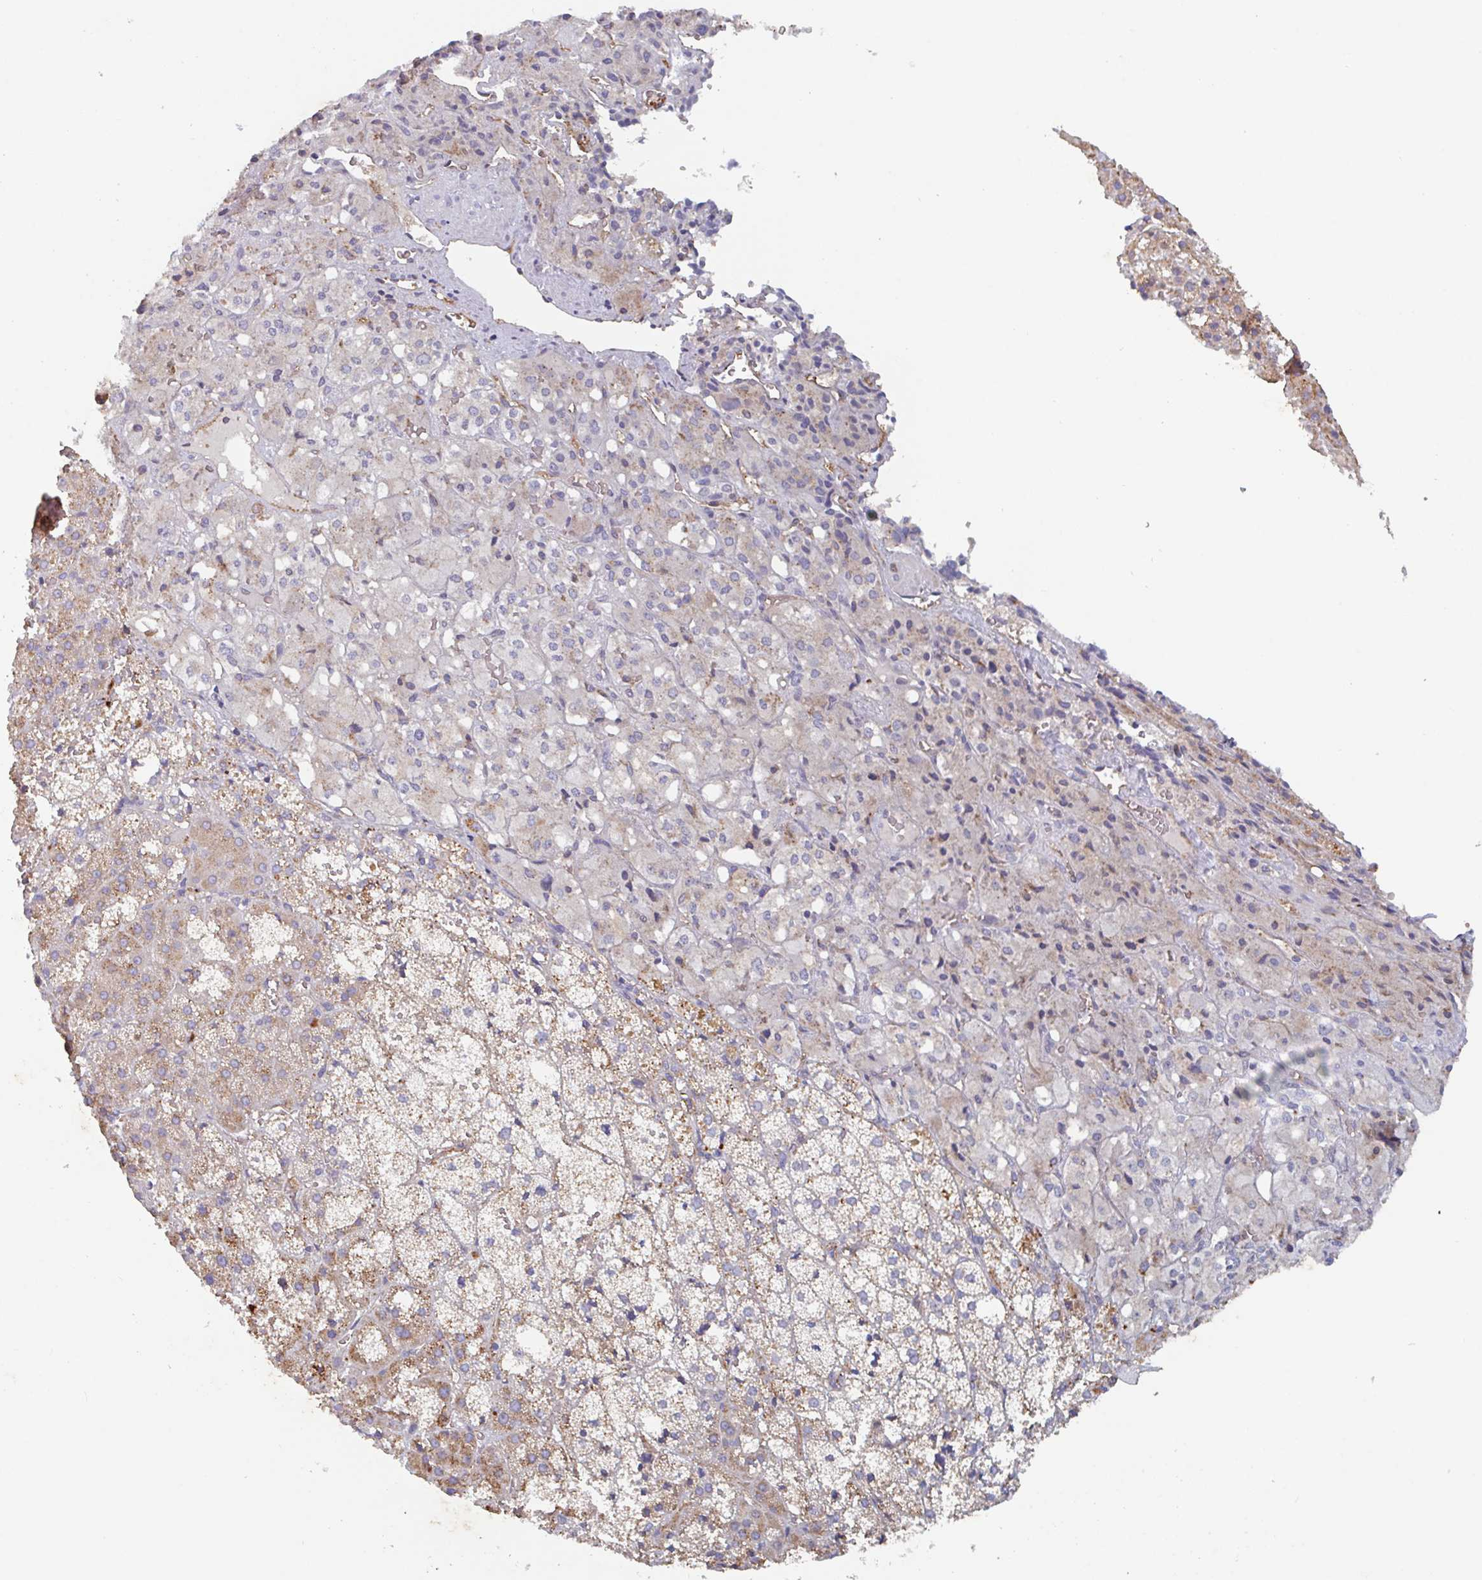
{"staining": {"intensity": "moderate", "quantity": "25%-75%", "location": "cytoplasmic/membranous"}, "tissue": "adrenal gland", "cell_type": "Glandular cells", "image_type": "normal", "snomed": [{"axis": "morphology", "description": "Normal tissue, NOS"}, {"axis": "topography", "description": "Adrenal gland"}], "caption": "The immunohistochemical stain shows moderate cytoplasmic/membranous positivity in glandular cells of benign adrenal gland. The staining is performed using DAB (3,3'-diaminobenzidine) brown chromogen to label protein expression. The nuclei are counter-stained blue using hematoxylin.", "gene": "MANBA", "patient": {"sex": "male", "age": 53}}